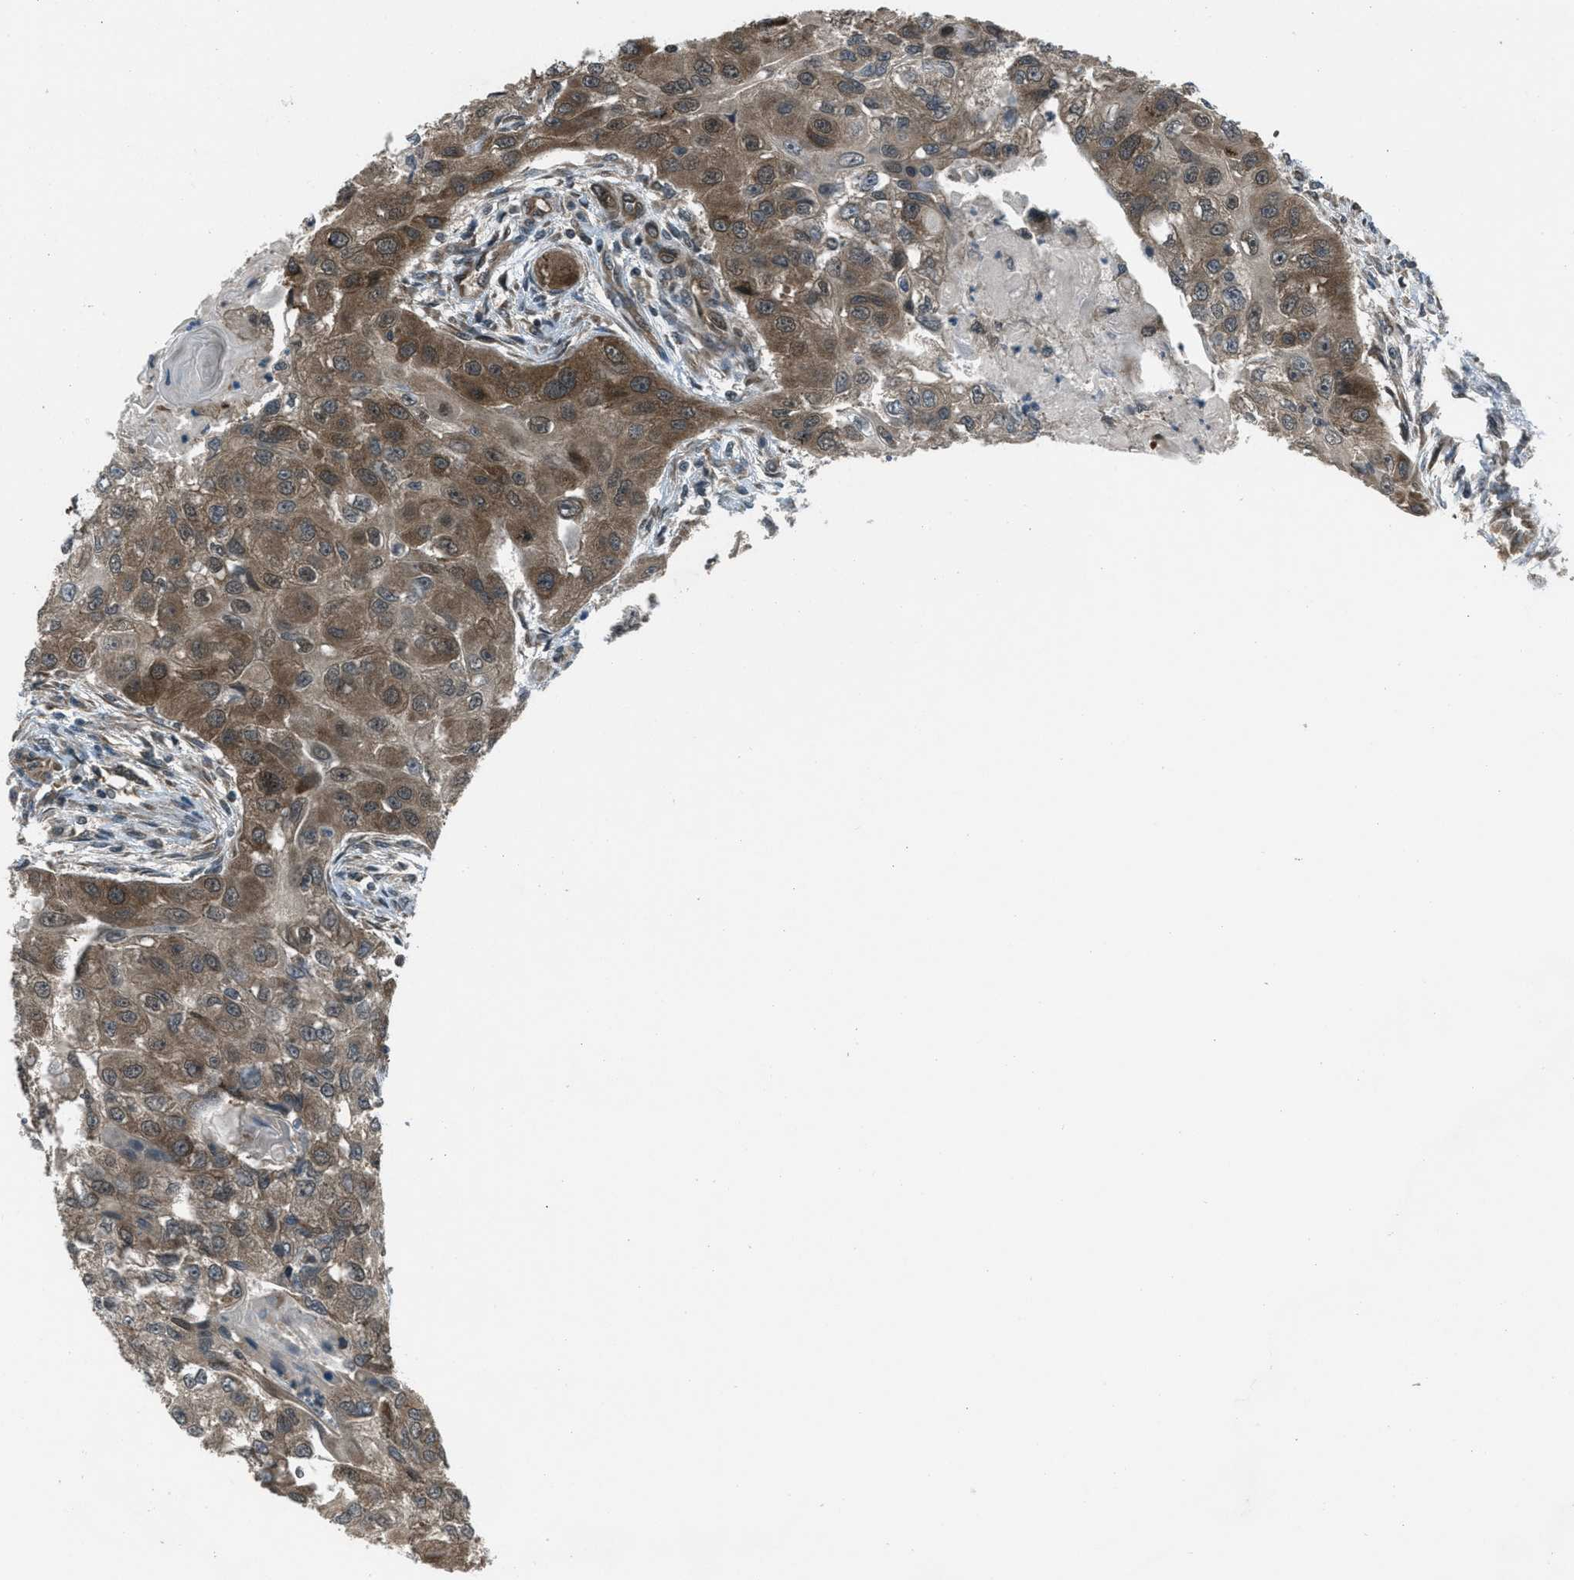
{"staining": {"intensity": "moderate", "quantity": ">75%", "location": "cytoplasmic/membranous,nuclear"}, "tissue": "head and neck cancer", "cell_type": "Tumor cells", "image_type": "cancer", "snomed": [{"axis": "morphology", "description": "Normal tissue, NOS"}, {"axis": "morphology", "description": "Squamous cell carcinoma, NOS"}, {"axis": "topography", "description": "Skeletal muscle"}, {"axis": "topography", "description": "Head-Neck"}], "caption": "Moderate cytoplasmic/membranous and nuclear positivity is seen in about >75% of tumor cells in head and neck cancer (squamous cell carcinoma).", "gene": "ASAP2", "patient": {"sex": "male", "age": 51}}